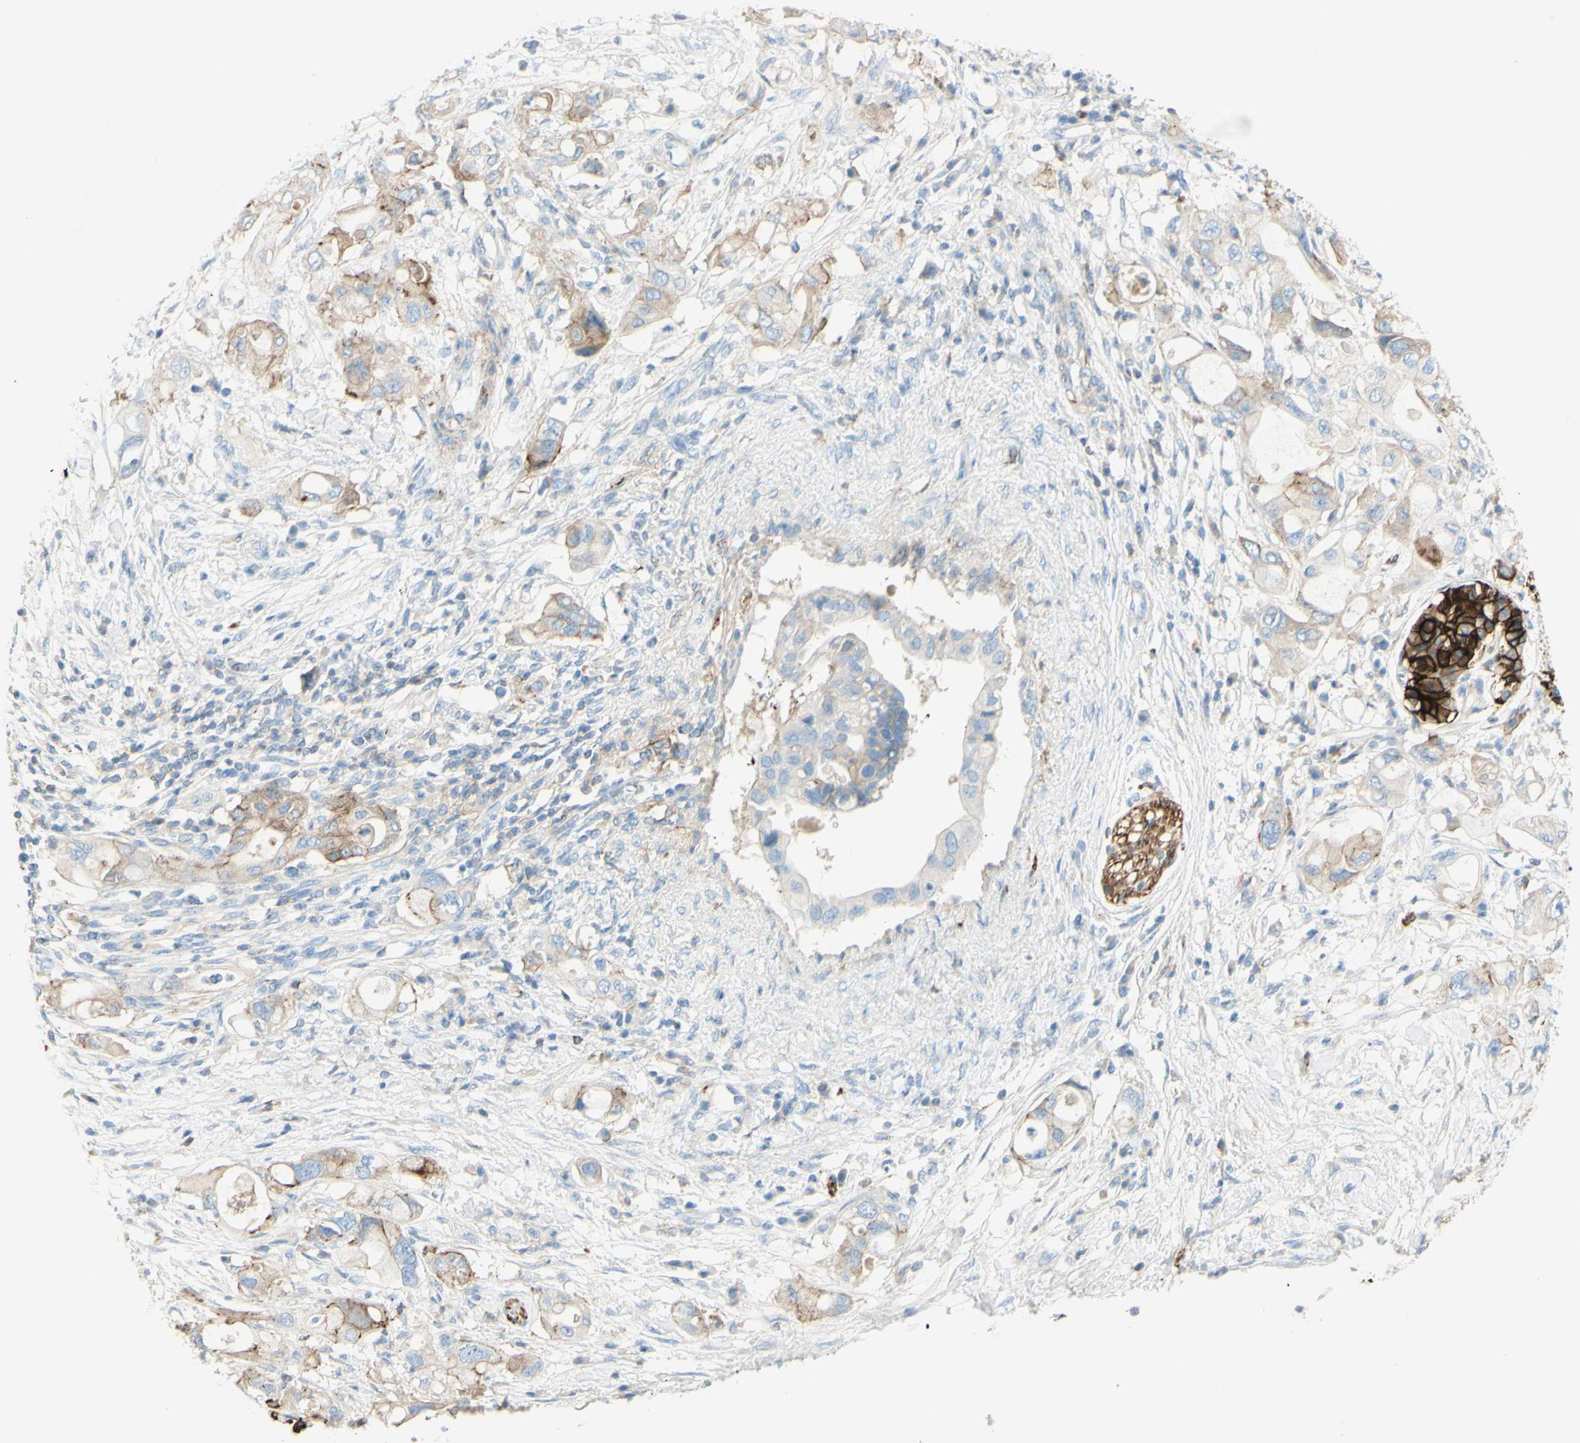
{"staining": {"intensity": "weak", "quantity": "25%-75%", "location": "cytoplasmic/membranous"}, "tissue": "pancreatic cancer", "cell_type": "Tumor cells", "image_type": "cancer", "snomed": [{"axis": "morphology", "description": "Adenocarcinoma, NOS"}, {"axis": "topography", "description": "Pancreas"}], "caption": "There is low levels of weak cytoplasmic/membranous positivity in tumor cells of pancreatic cancer (adenocarcinoma), as demonstrated by immunohistochemical staining (brown color).", "gene": "ALCAM", "patient": {"sex": "female", "age": 56}}